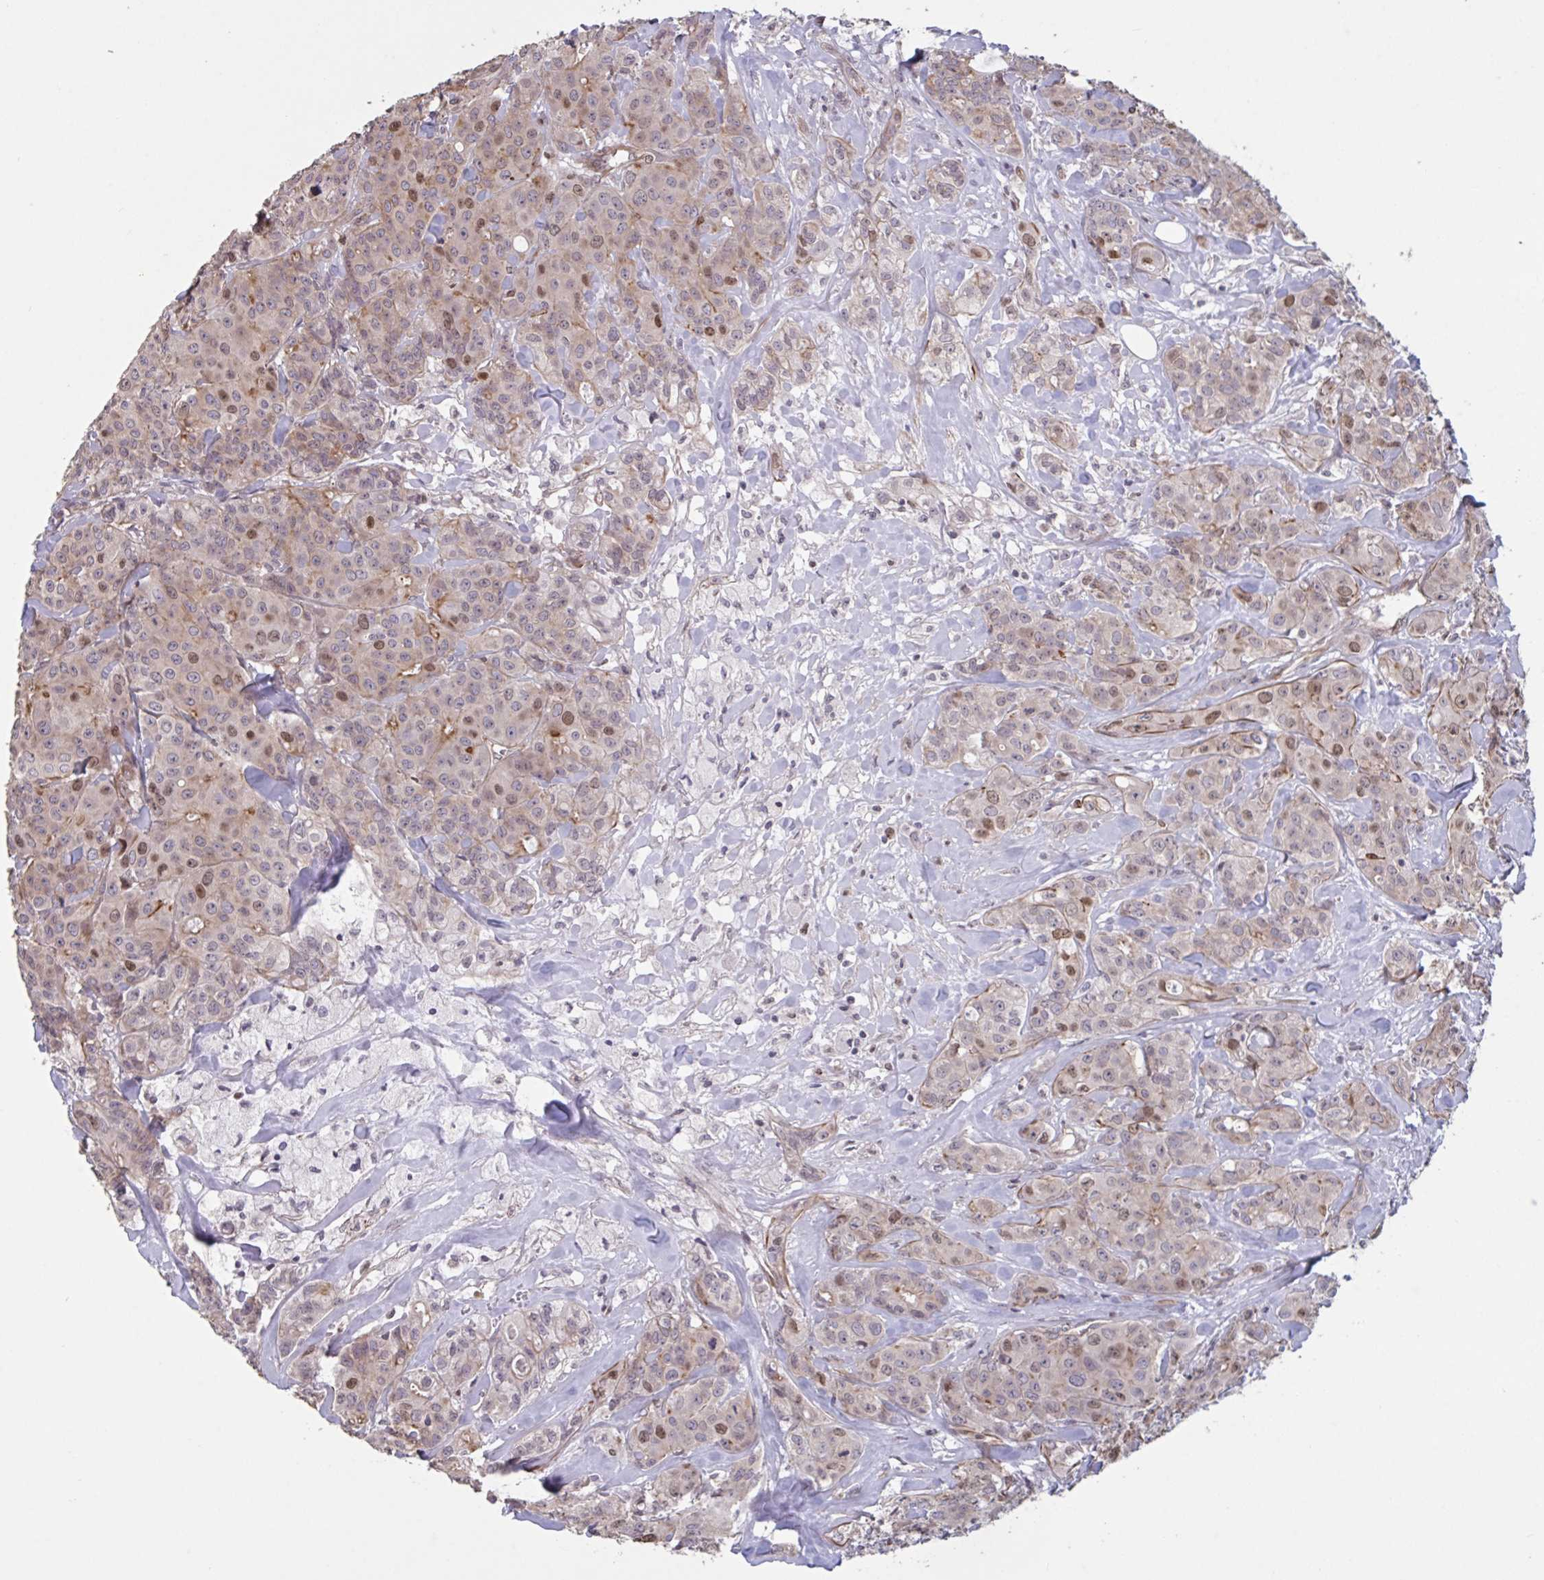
{"staining": {"intensity": "moderate", "quantity": ">75%", "location": "cytoplasmic/membranous,nuclear"}, "tissue": "breast cancer", "cell_type": "Tumor cells", "image_type": "cancer", "snomed": [{"axis": "morphology", "description": "Normal tissue, NOS"}, {"axis": "morphology", "description": "Duct carcinoma"}, {"axis": "topography", "description": "Breast"}], "caption": "Immunohistochemistry (IHC) image of human breast cancer (intraductal carcinoma) stained for a protein (brown), which displays medium levels of moderate cytoplasmic/membranous and nuclear positivity in approximately >75% of tumor cells.", "gene": "IPO5", "patient": {"sex": "female", "age": 43}}